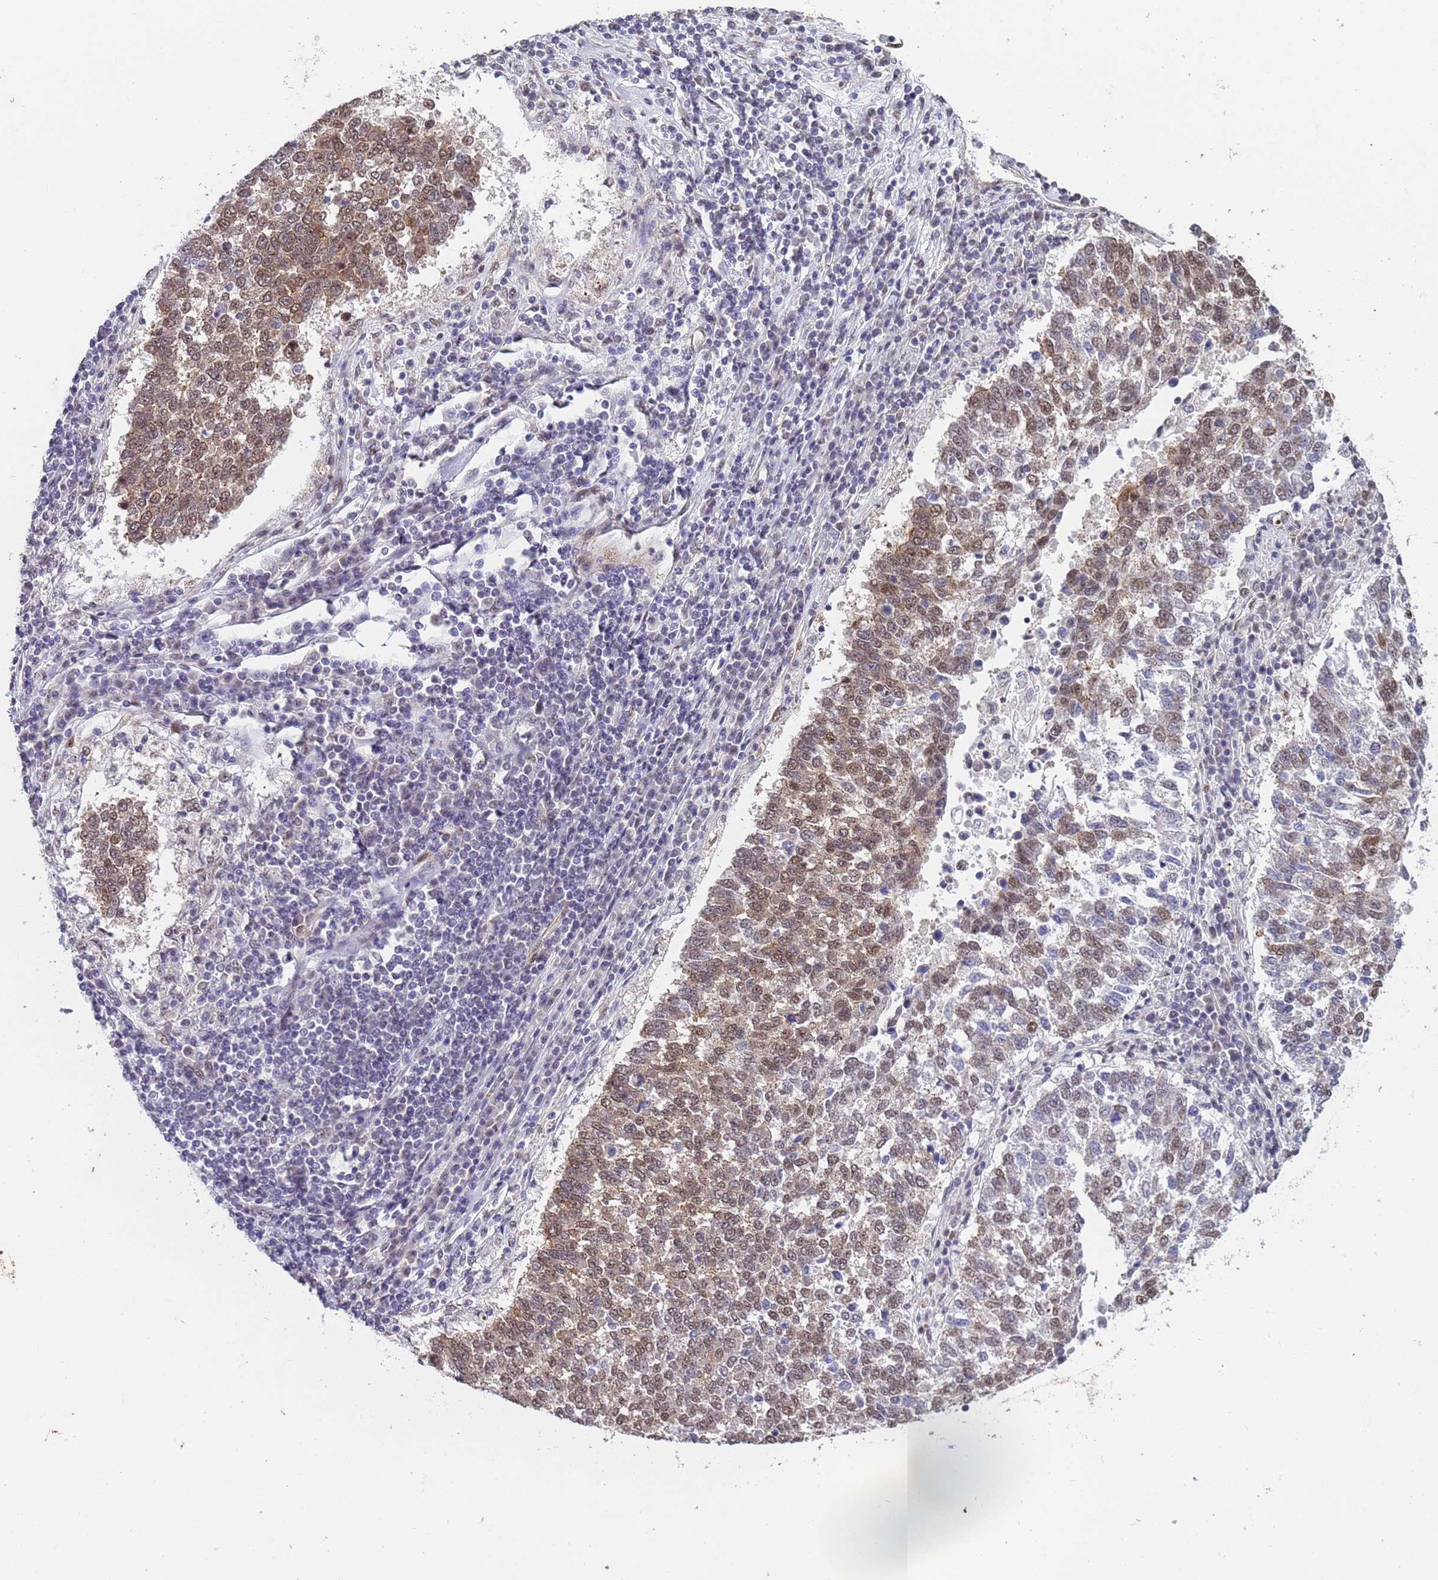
{"staining": {"intensity": "moderate", "quantity": ">75%", "location": "cytoplasmic/membranous,nuclear"}, "tissue": "lung cancer", "cell_type": "Tumor cells", "image_type": "cancer", "snomed": [{"axis": "morphology", "description": "Squamous cell carcinoma, NOS"}, {"axis": "topography", "description": "Lung"}], "caption": "Approximately >75% of tumor cells in lung cancer demonstrate moderate cytoplasmic/membranous and nuclear protein expression as visualized by brown immunohistochemical staining.", "gene": "TRIP6", "patient": {"sex": "male", "age": 73}}